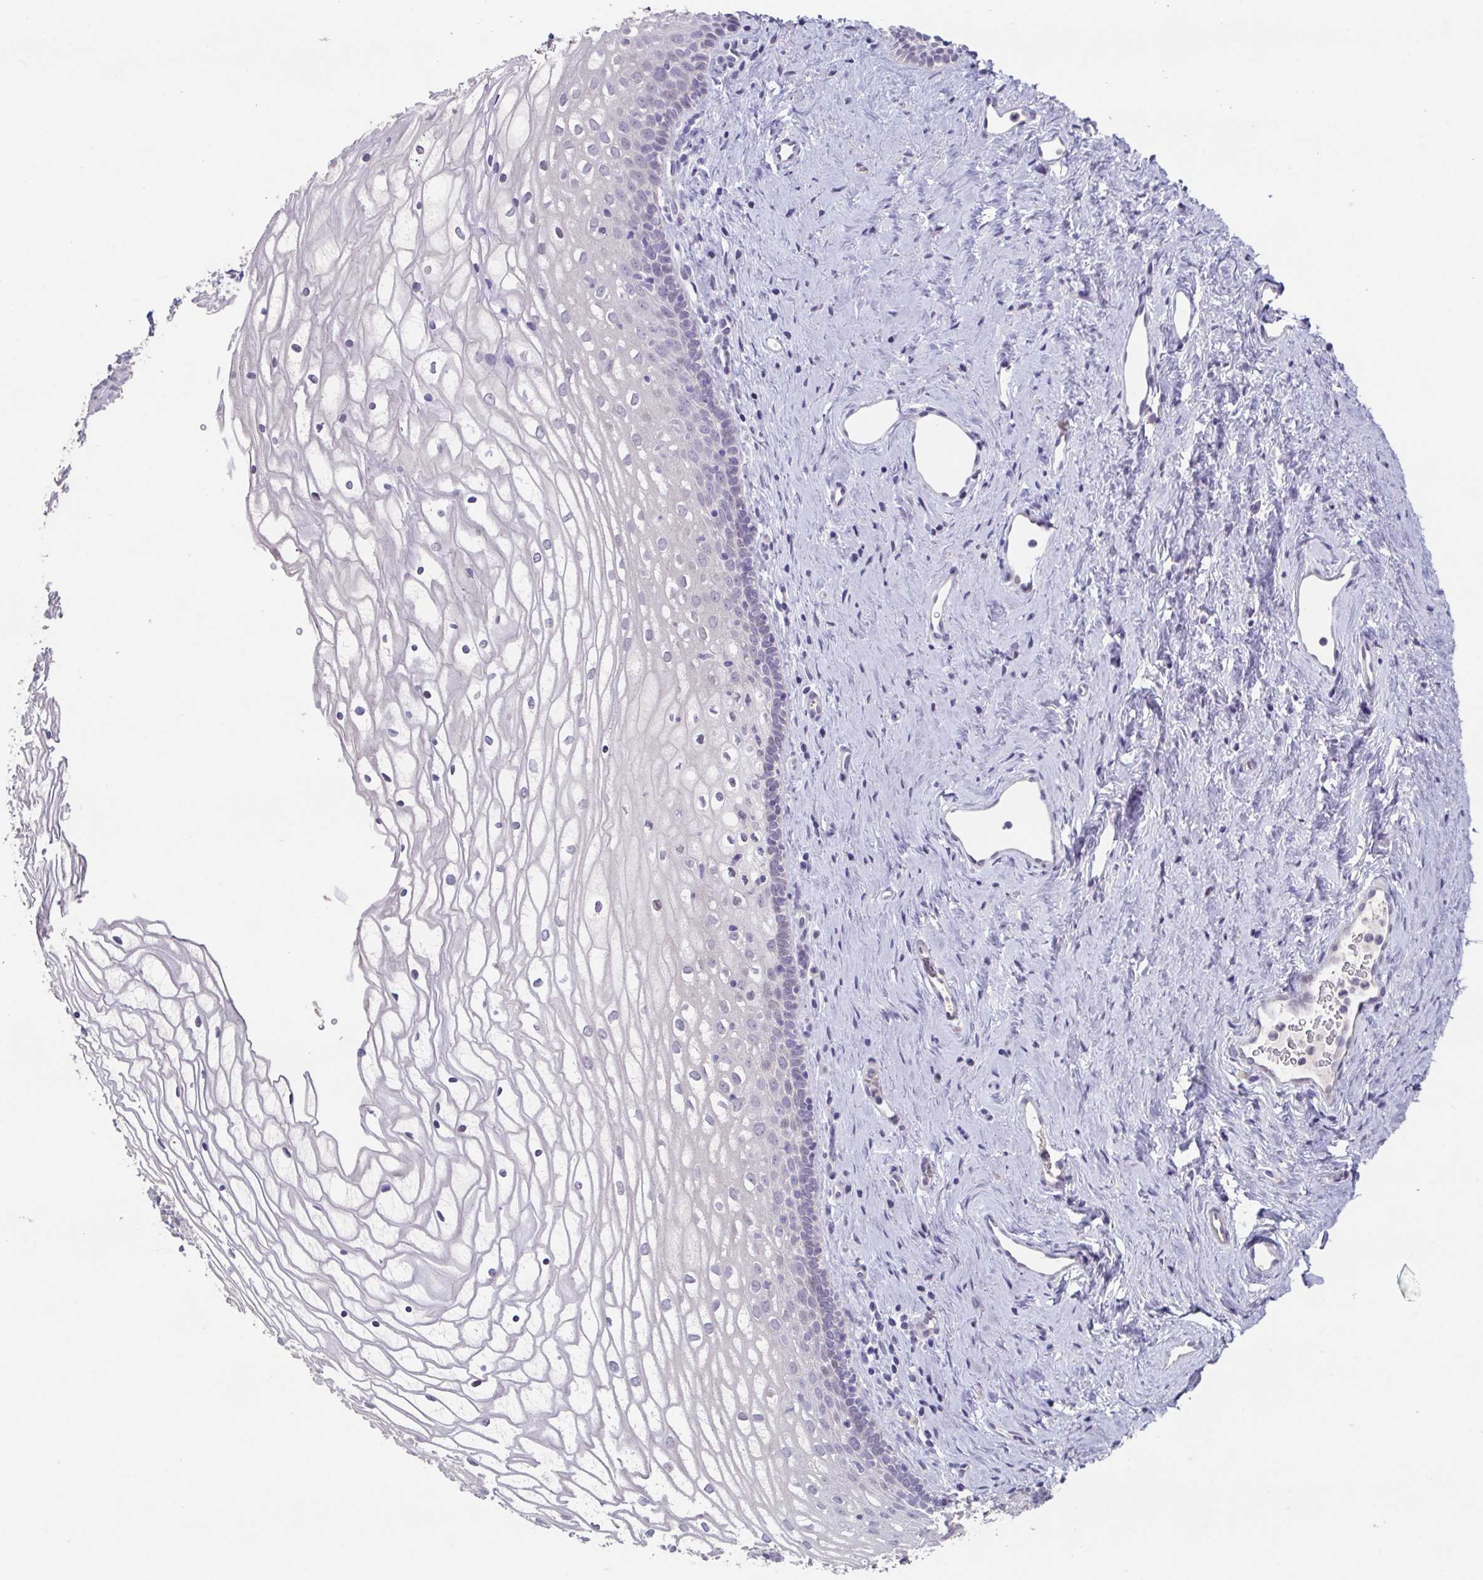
{"staining": {"intensity": "negative", "quantity": "none", "location": "none"}, "tissue": "vagina", "cell_type": "Squamous epithelial cells", "image_type": "normal", "snomed": [{"axis": "morphology", "description": "Normal tissue, NOS"}, {"axis": "topography", "description": "Vagina"}], "caption": "DAB (3,3'-diaminobenzidine) immunohistochemical staining of benign human vagina displays no significant expression in squamous epithelial cells. (DAB immunohistochemistry (IHC) with hematoxylin counter stain).", "gene": "GHRL", "patient": {"sex": "female", "age": 45}}